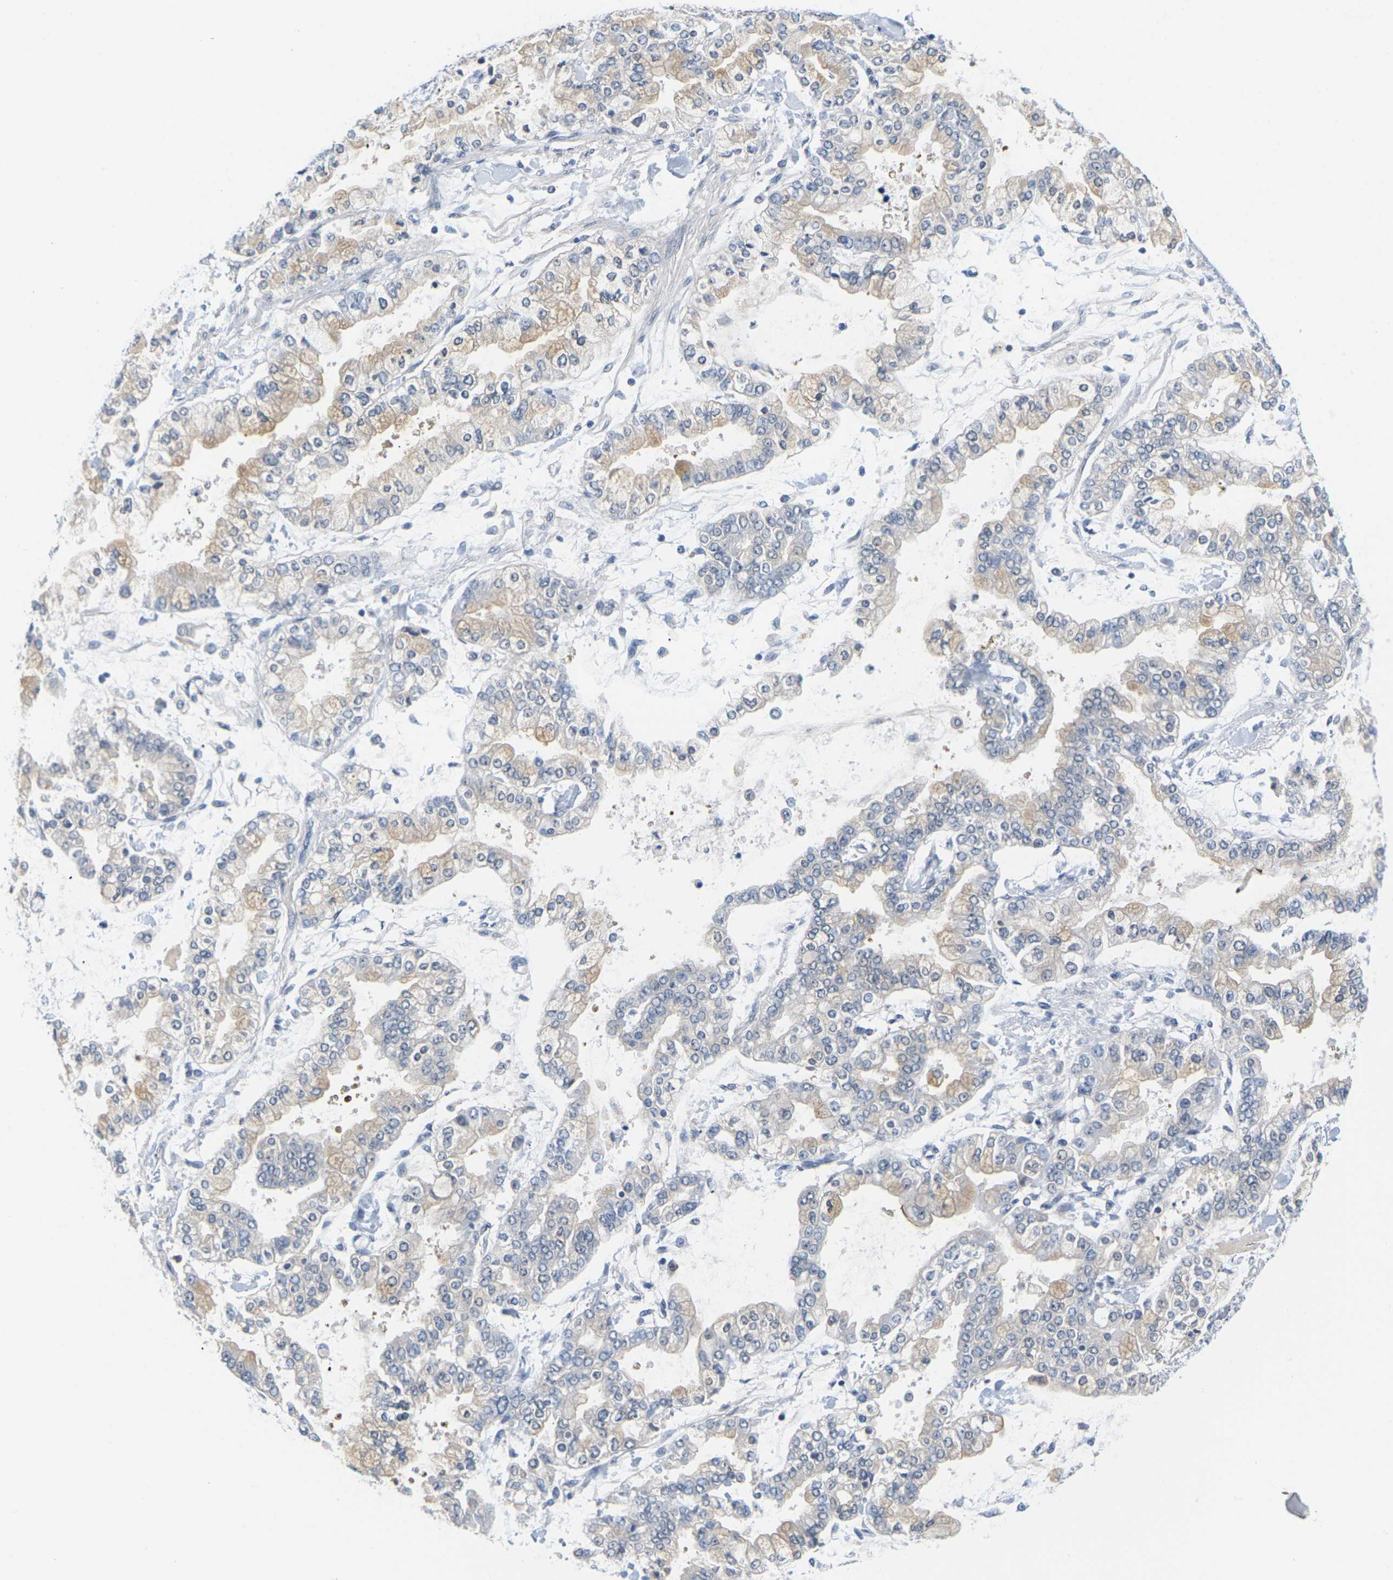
{"staining": {"intensity": "weak", "quantity": "25%-75%", "location": "cytoplasmic/membranous"}, "tissue": "stomach cancer", "cell_type": "Tumor cells", "image_type": "cancer", "snomed": [{"axis": "morphology", "description": "Normal tissue, NOS"}, {"axis": "morphology", "description": "Adenocarcinoma, NOS"}, {"axis": "topography", "description": "Stomach, upper"}, {"axis": "topography", "description": "Stomach"}], "caption": "This is a photomicrograph of immunohistochemistry staining of adenocarcinoma (stomach), which shows weak expression in the cytoplasmic/membranous of tumor cells.", "gene": "PKP2", "patient": {"sex": "male", "age": 76}}